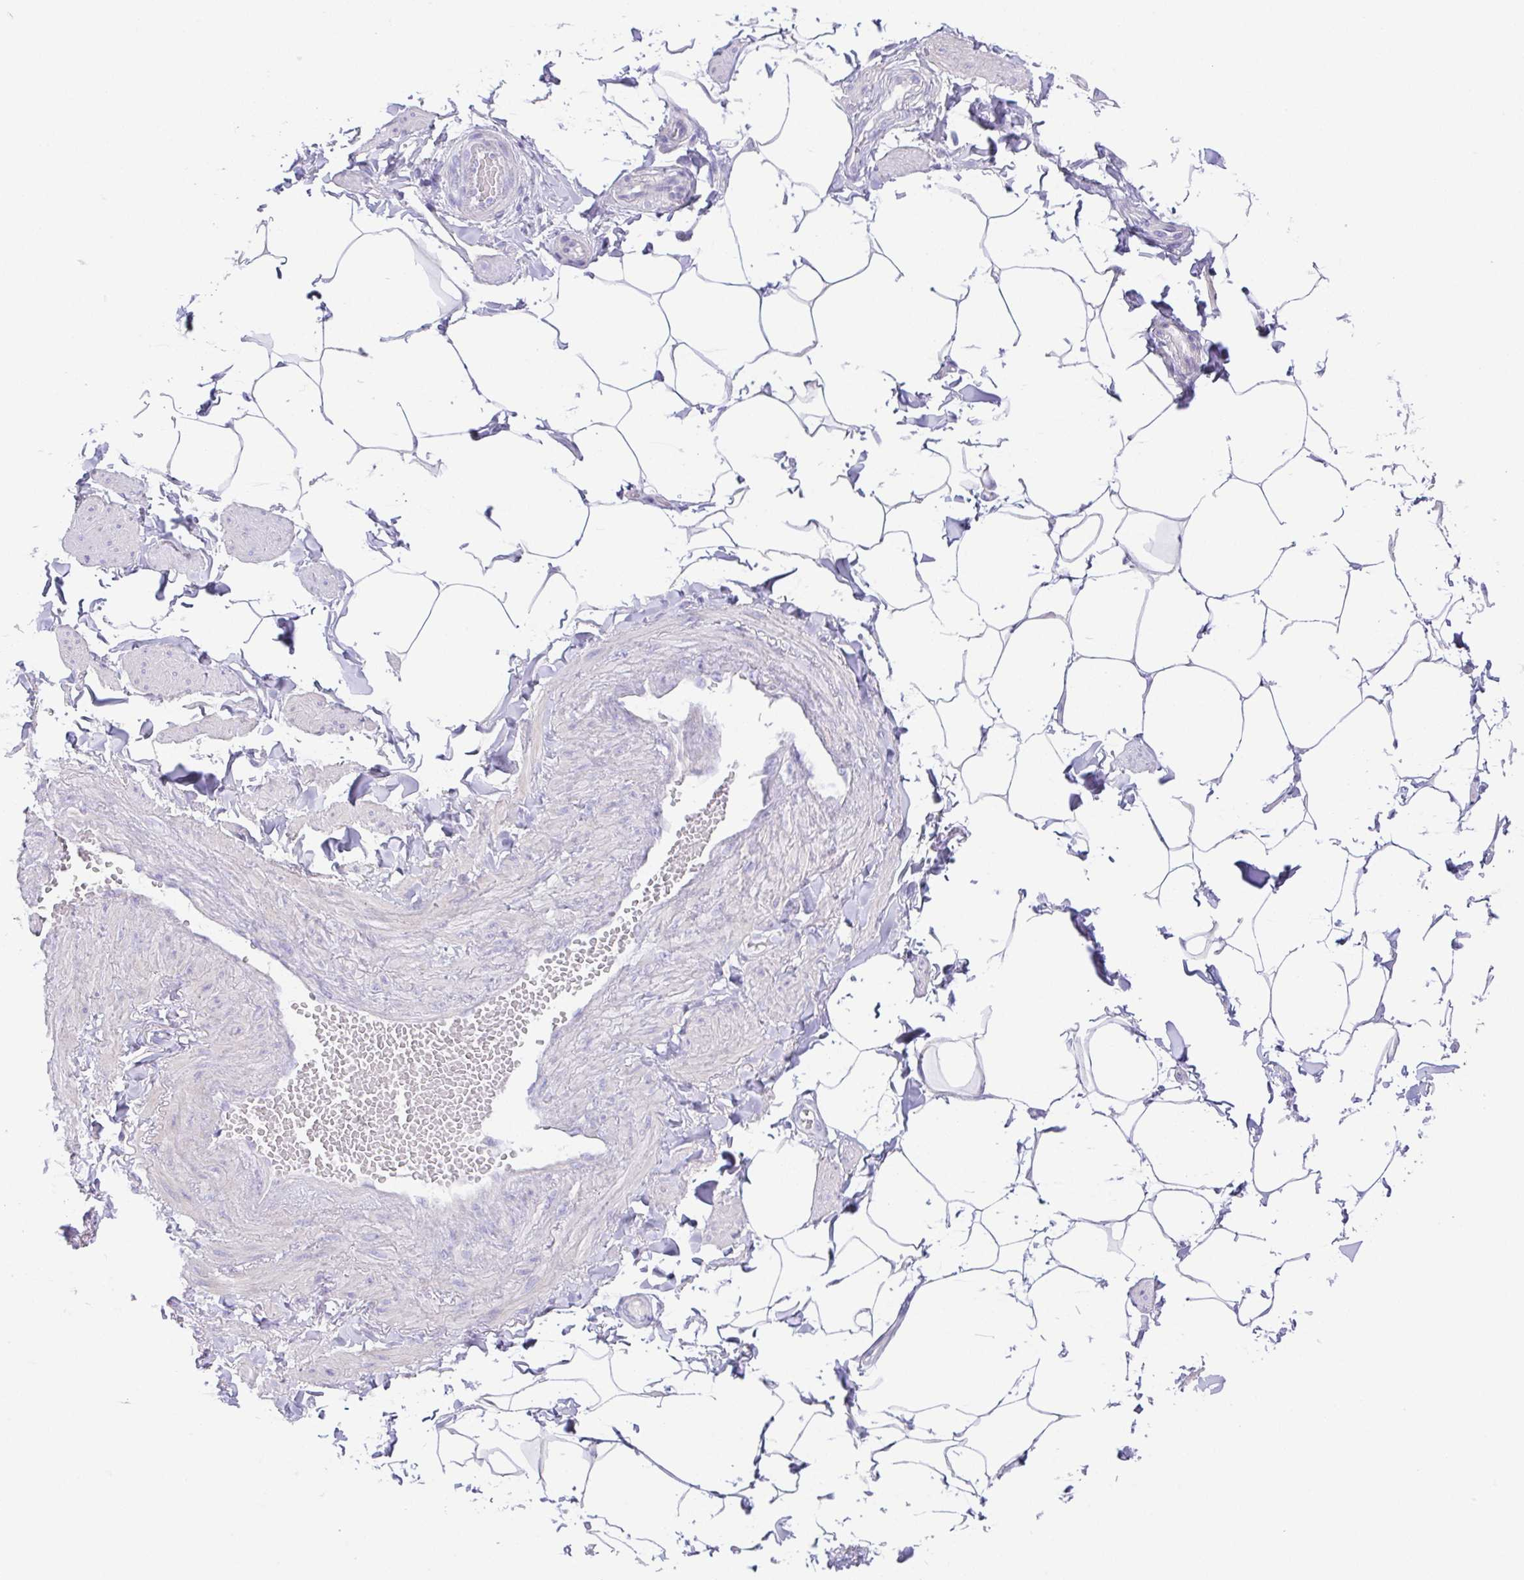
{"staining": {"intensity": "negative", "quantity": "none", "location": "none"}, "tissue": "adipose tissue", "cell_type": "Adipocytes", "image_type": "normal", "snomed": [{"axis": "morphology", "description": "Normal tissue, NOS"}, {"axis": "topography", "description": "Epididymis"}, {"axis": "topography", "description": "Peripheral nerve tissue"}], "caption": "This image is of normal adipose tissue stained with immunohistochemistry to label a protein in brown with the nuclei are counter-stained blue. There is no staining in adipocytes.", "gene": "PKDREJ", "patient": {"sex": "male", "age": 32}}